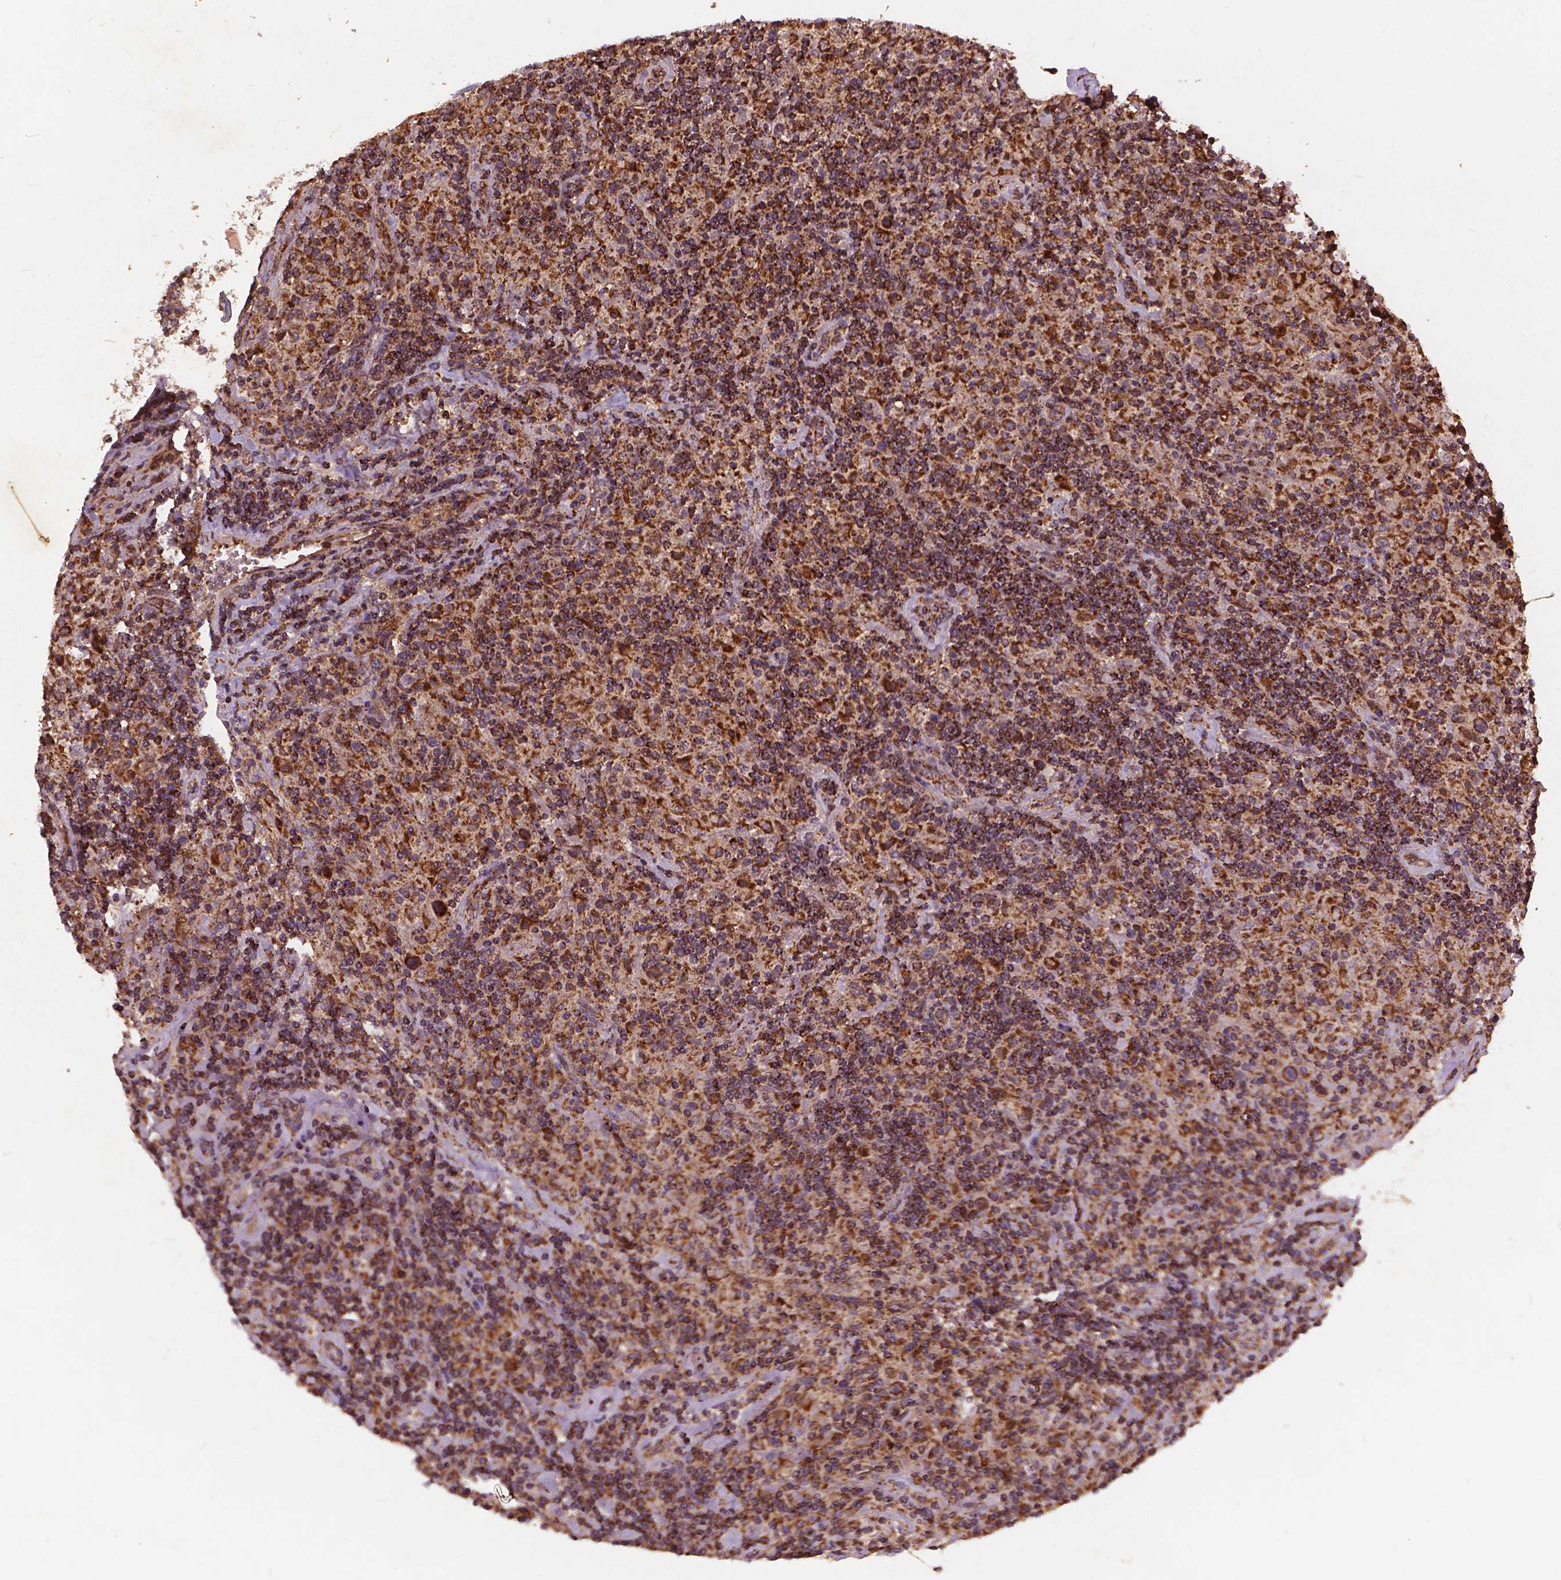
{"staining": {"intensity": "strong", "quantity": ">75%", "location": "cytoplasmic/membranous"}, "tissue": "lymphoma", "cell_type": "Tumor cells", "image_type": "cancer", "snomed": [{"axis": "morphology", "description": "Hodgkin's disease, NOS"}, {"axis": "topography", "description": "Lymph node"}], "caption": "Tumor cells display strong cytoplasmic/membranous expression in about >75% of cells in lymphoma.", "gene": "UBXN2A", "patient": {"sex": "male", "age": 70}}